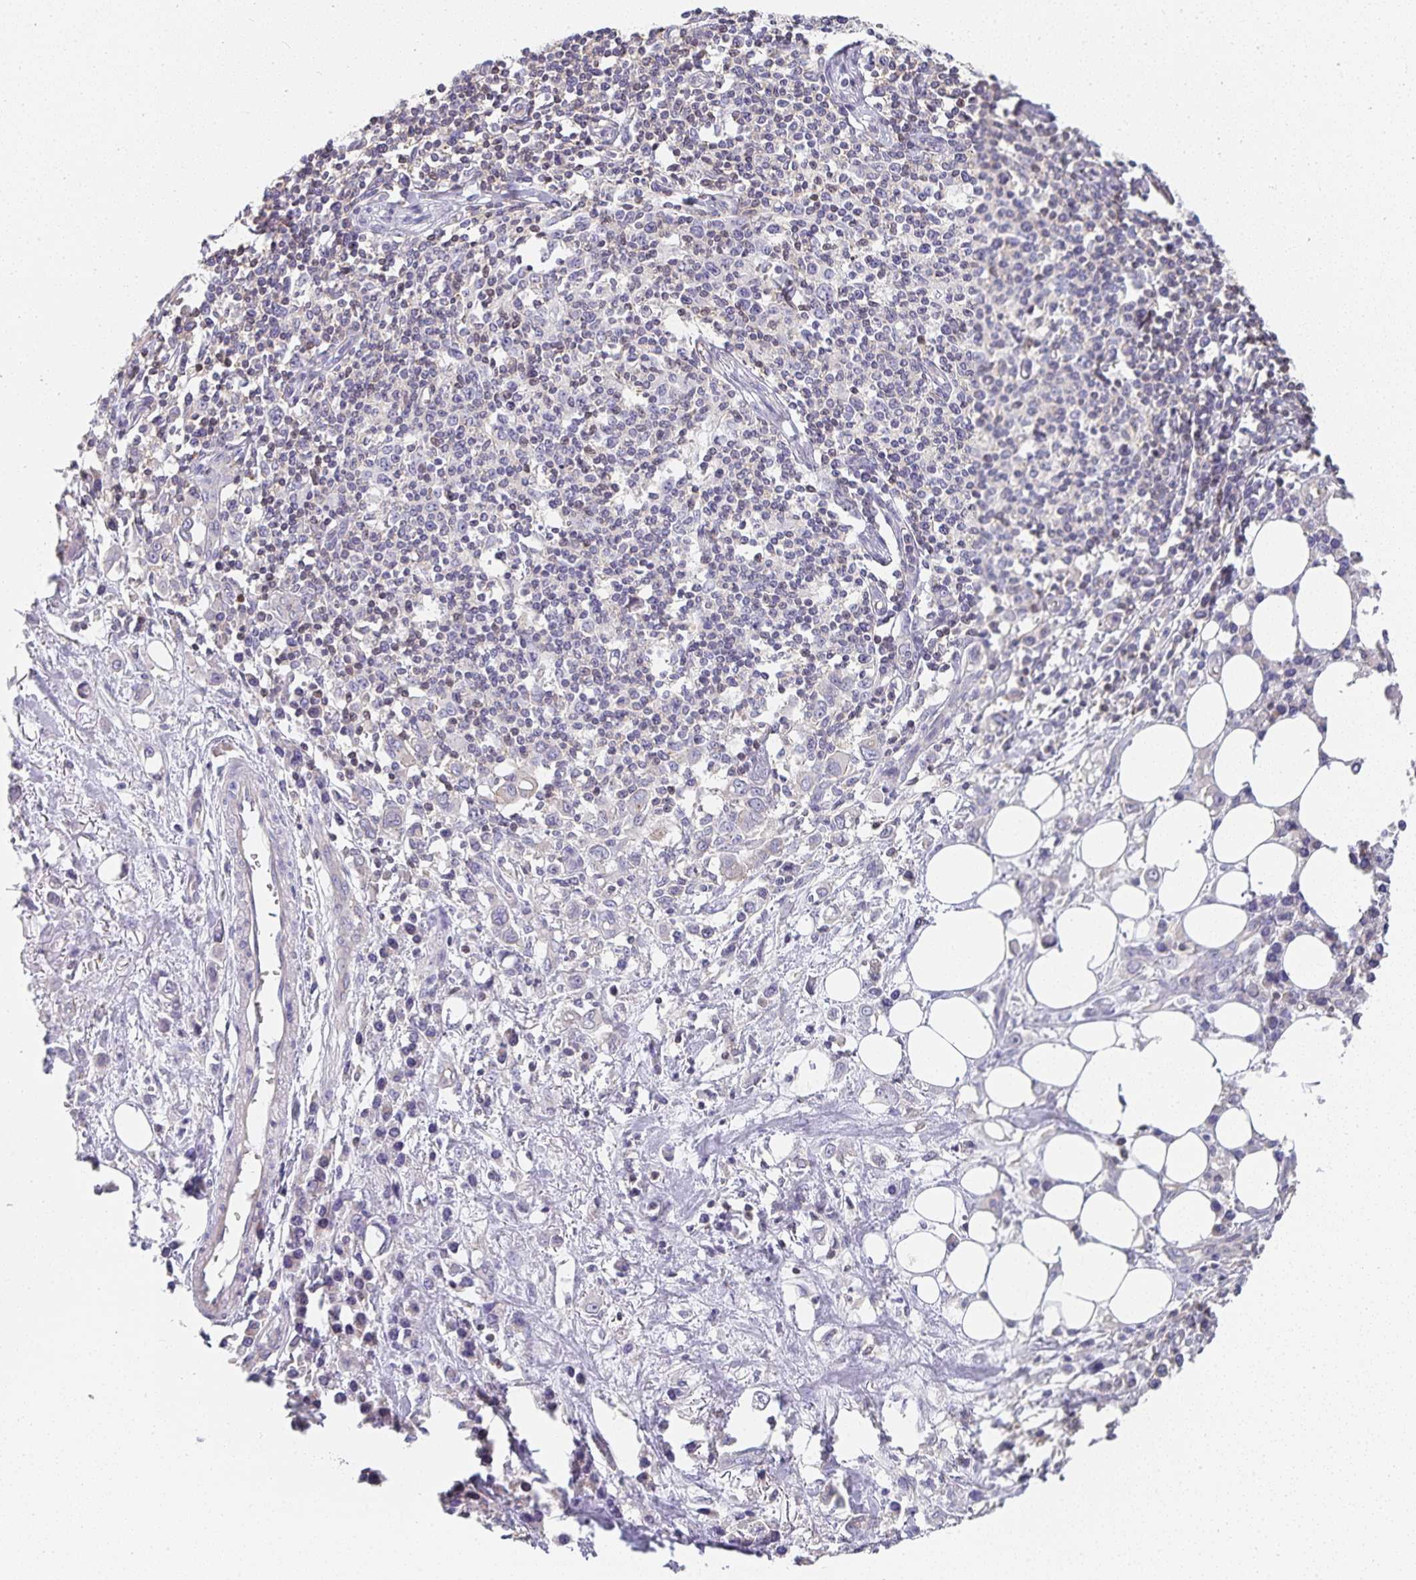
{"staining": {"intensity": "negative", "quantity": "none", "location": "none"}, "tissue": "stomach cancer", "cell_type": "Tumor cells", "image_type": "cancer", "snomed": [{"axis": "morphology", "description": "Adenocarcinoma, NOS"}, {"axis": "topography", "description": "Stomach, upper"}], "caption": "The image displays no significant expression in tumor cells of stomach cancer (adenocarcinoma).", "gene": "GATA3", "patient": {"sex": "male", "age": 75}}